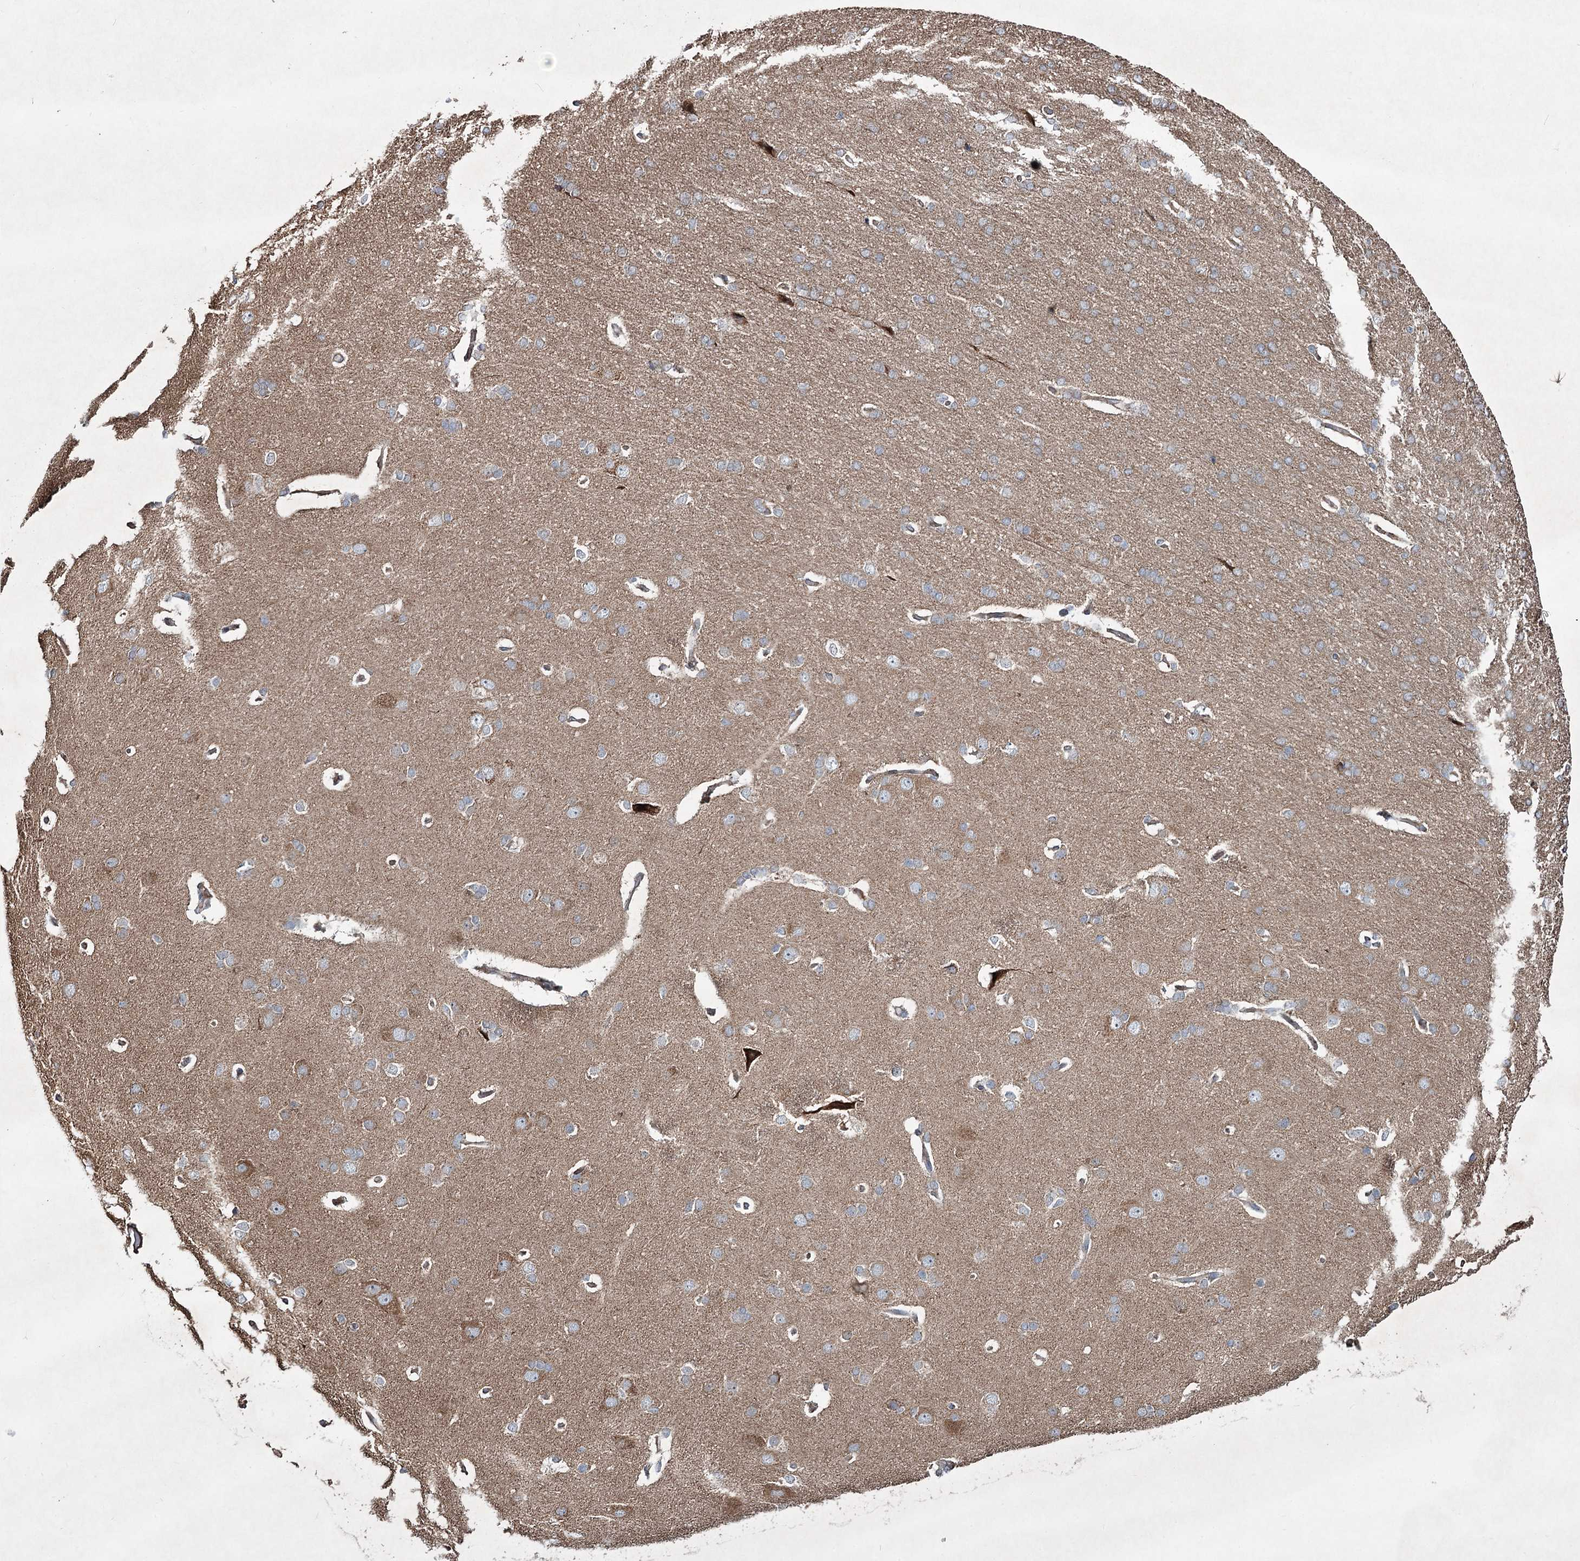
{"staining": {"intensity": "weak", "quantity": "25%-75%", "location": "cytoplasmic/membranous"}, "tissue": "cerebral cortex", "cell_type": "Endothelial cells", "image_type": "normal", "snomed": [{"axis": "morphology", "description": "Normal tissue, NOS"}, {"axis": "topography", "description": "Cerebral cortex"}], "caption": "Cerebral cortex stained with immunohistochemistry (IHC) shows weak cytoplasmic/membranous staining in about 25%-75% of endothelial cells. (DAB = brown stain, brightfield microscopy at high magnification).", "gene": "SERINC5", "patient": {"sex": "male", "age": 62}}